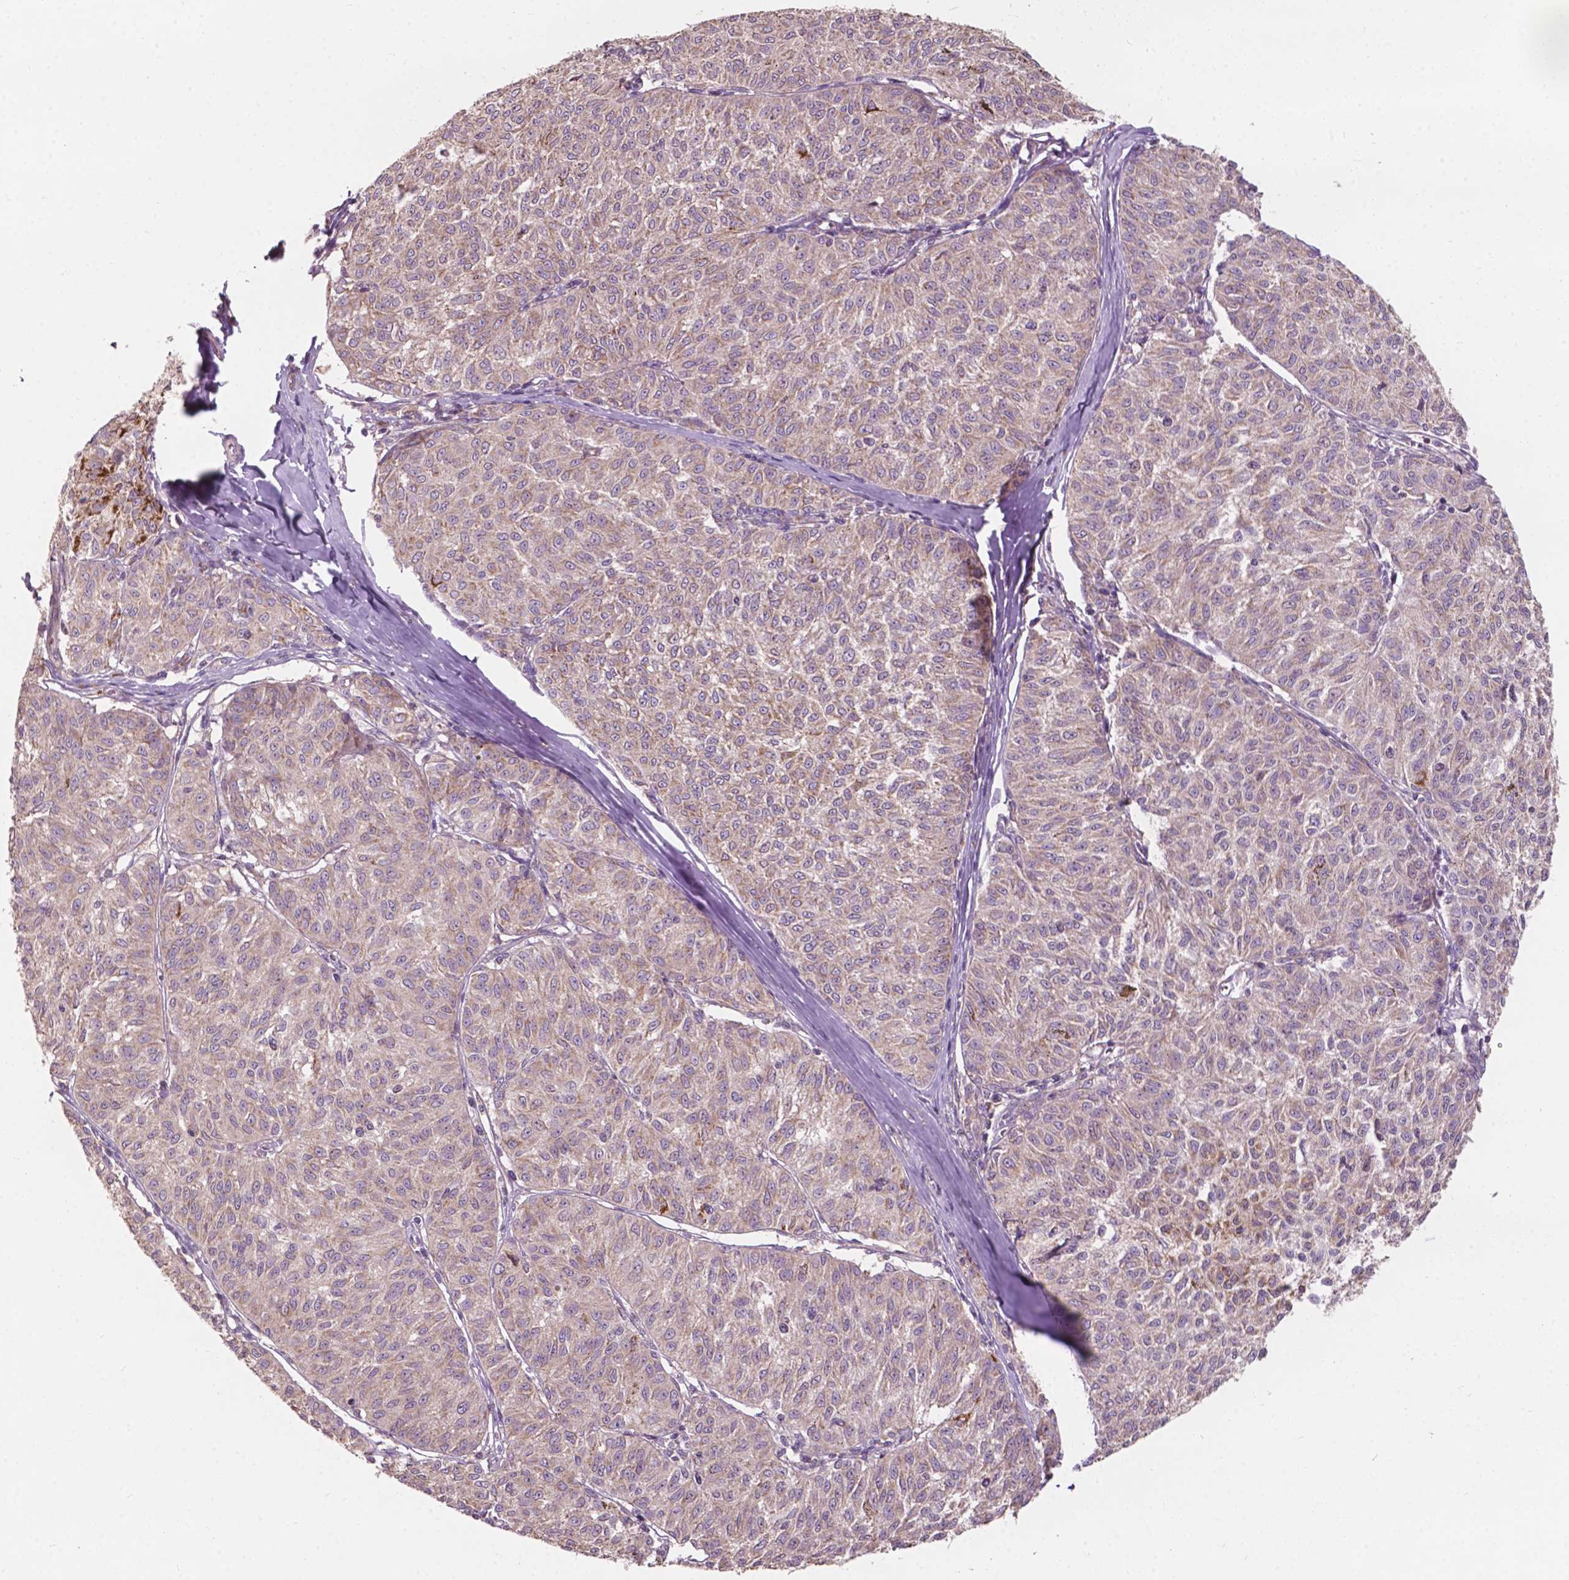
{"staining": {"intensity": "weak", "quantity": "25%-75%", "location": "cytoplasmic/membranous"}, "tissue": "melanoma", "cell_type": "Tumor cells", "image_type": "cancer", "snomed": [{"axis": "morphology", "description": "Malignant melanoma, NOS"}, {"axis": "topography", "description": "Skin"}], "caption": "This photomicrograph demonstrates immunohistochemistry staining of malignant melanoma, with low weak cytoplasmic/membranous expression in approximately 25%-75% of tumor cells.", "gene": "NDUFA10", "patient": {"sex": "female", "age": 72}}